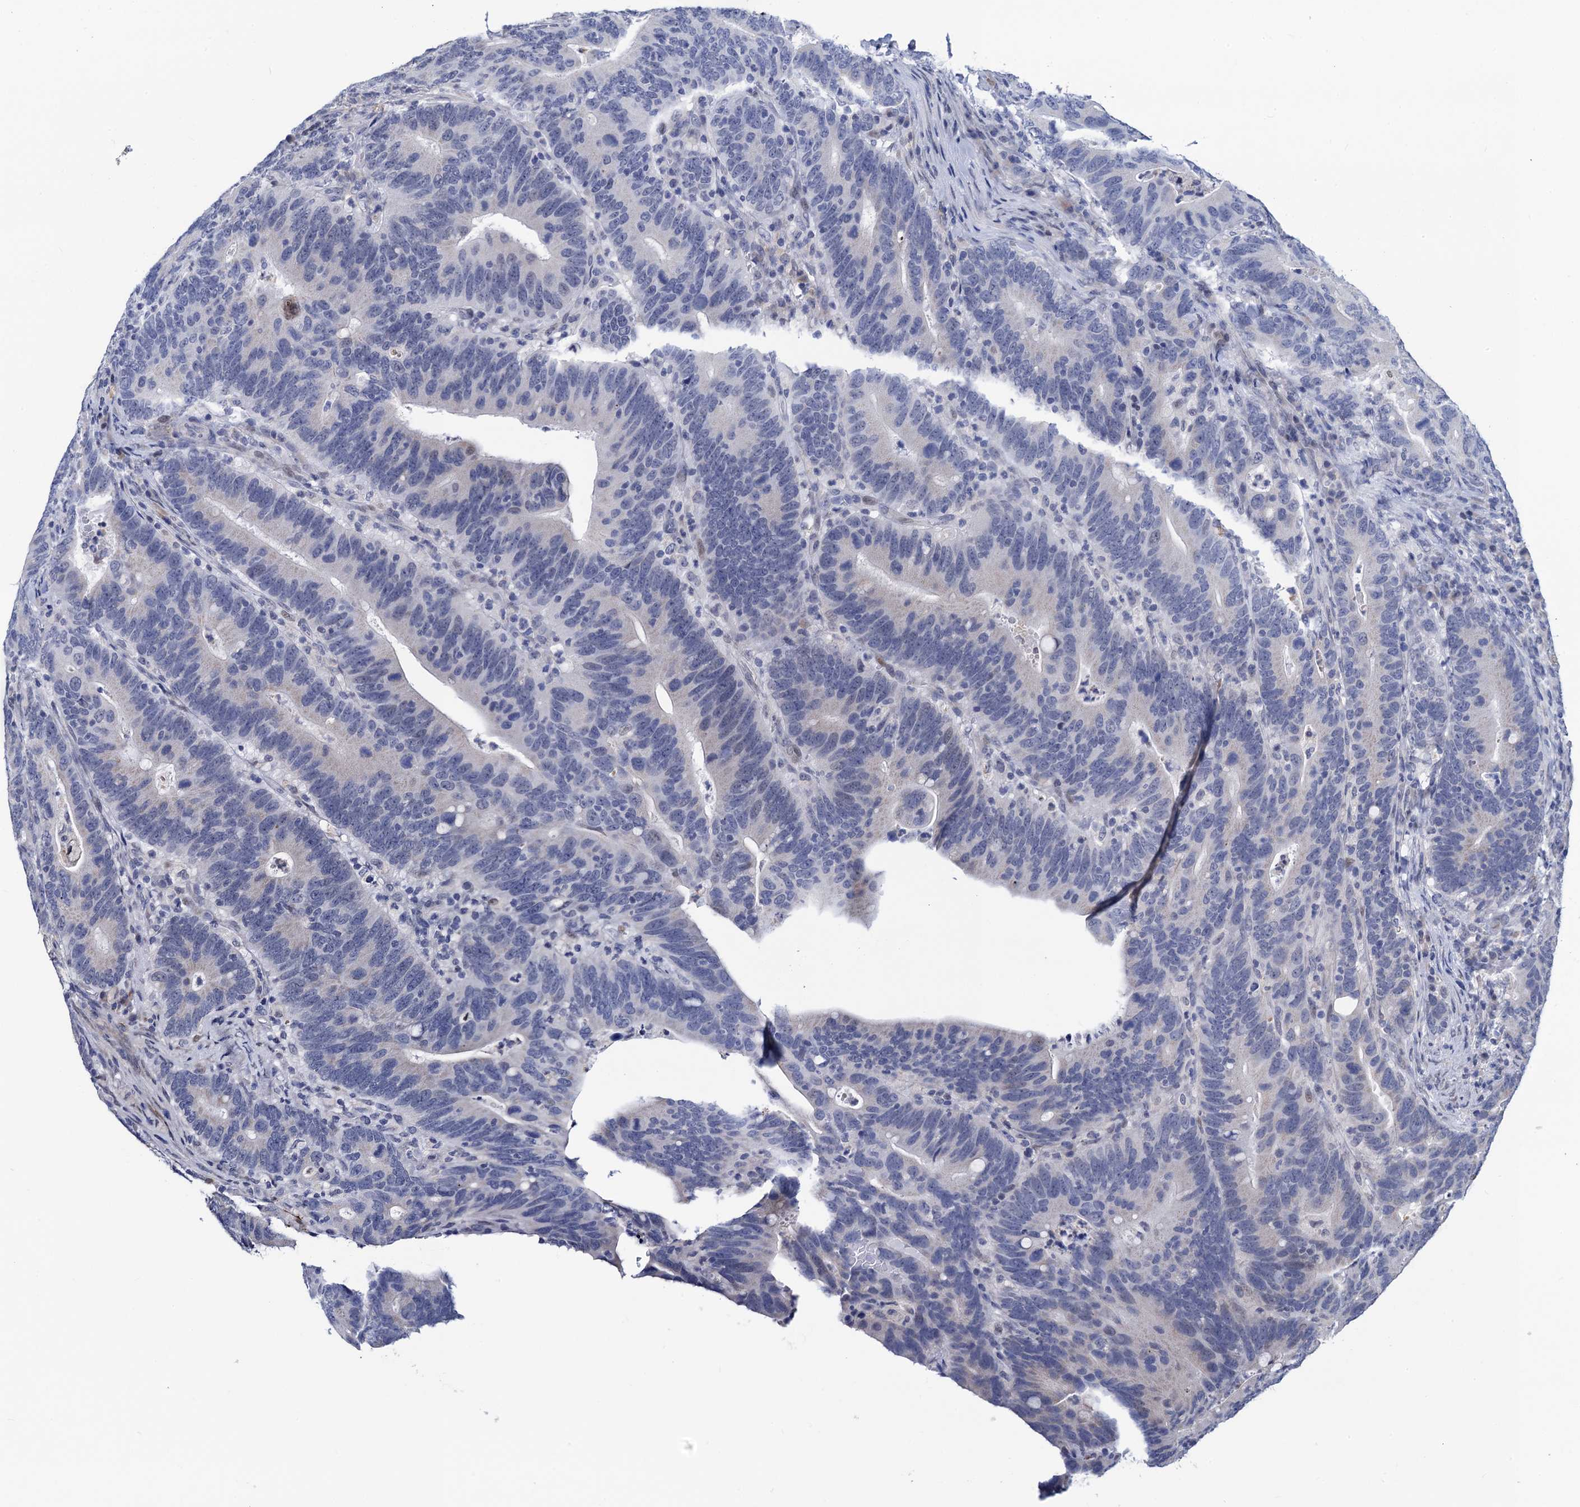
{"staining": {"intensity": "negative", "quantity": "none", "location": "none"}, "tissue": "colorectal cancer", "cell_type": "Tumor cells", "image_type": "cancer", "snomed": [{"axis": "morphology", "description": "Adenocarcinoma, NOS"}, {"axis": "topography", "description": "Colon"}], "caption": "A photomicrograph of human colorectal cancer is negative for staining in tumor cells. Brightfield microscopy of immunohistochemistry (IHC) stained with DAB (3,3'-diaminobenzidine) (brown) and hematoxylin (blue), captured at high magnification.", "gene": "FAM222A", "patient": {"sex": "female", "age": 66}}